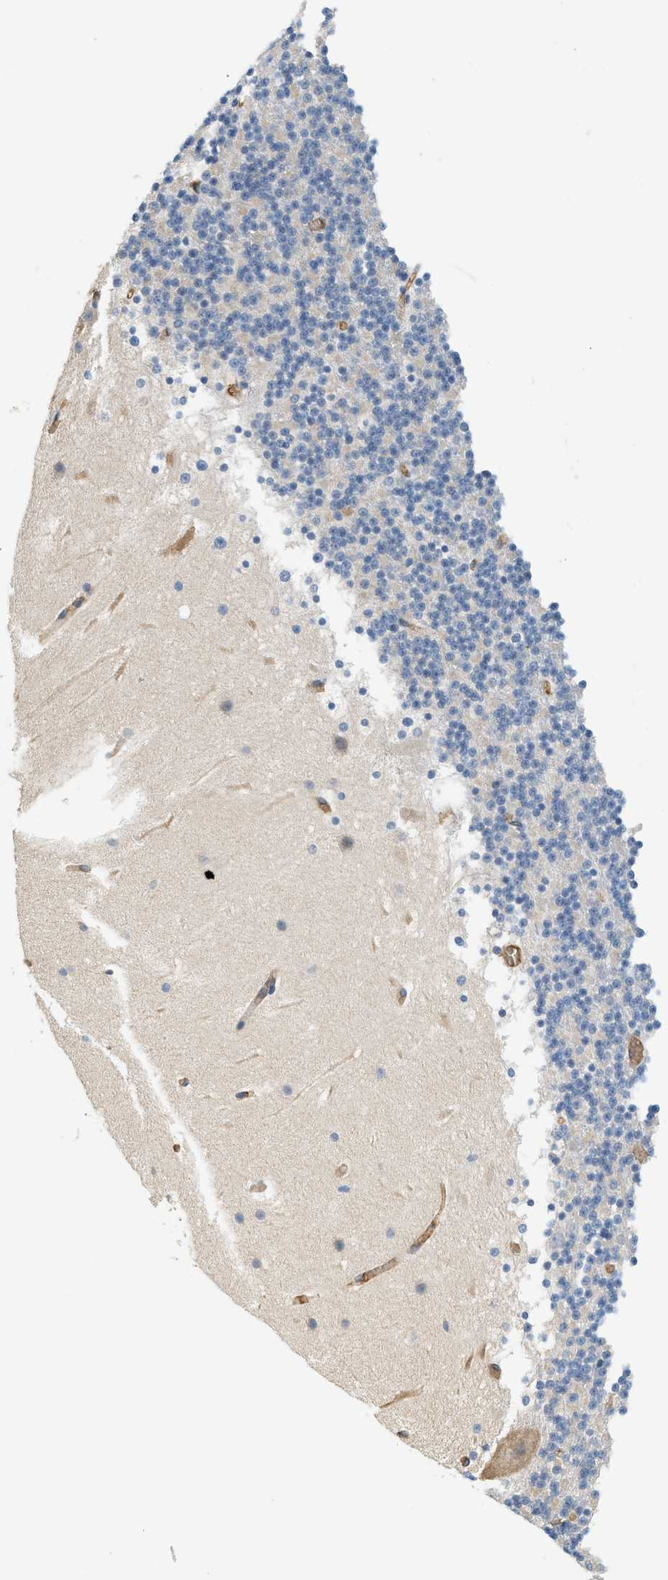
{"staining": {"intensity": "negative", "quantity": "none", "location": "none"}, "tissue": "cerebellum", "cell_type": "Cells in granular layer", "image_type": "normal", "snomed": [{"axis": "morphology", "description": "Normal tissue, NOS"}, {"axis": "topography", "description": "Cerebellum"}], "caption": "High magnification brightfield microscopy of normal cerebellum stained with DAB (brown) and counterstained with hematoxylin (blue): cells in granular layer show no significant positivity. Nuclei are stained in blue.", "gene": "CYTH2", "patient": {"sex": "male", "age": 45}}